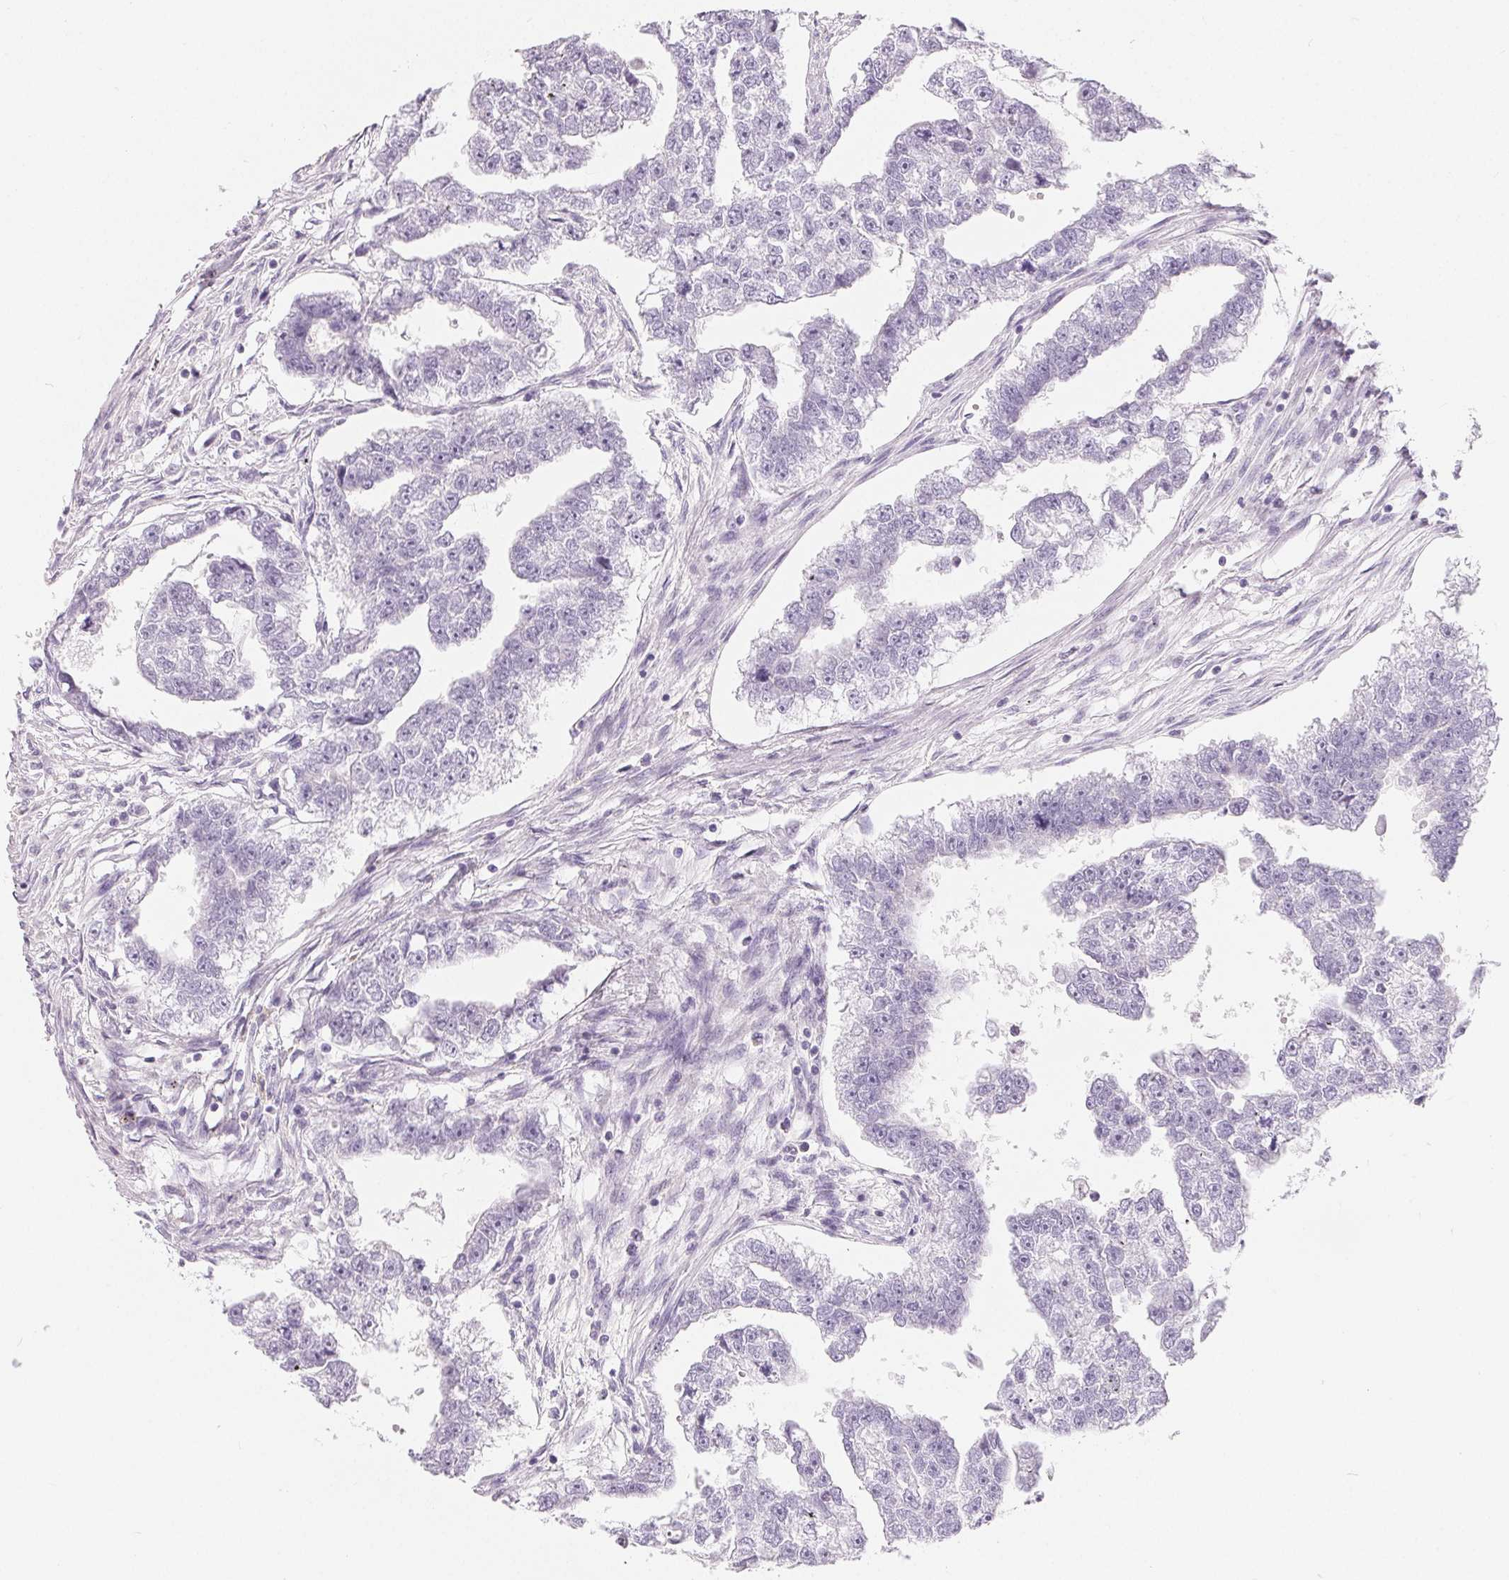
{"staining": {"intensity": "negative", "quantity": "none", "location": "none"}, "tissue": "testis cancer", "cell_type": "Tumor cells", "image_type": "cancer", "snomed": [{"axis": "morphology", "description": "Carcinoma, Embryonal, NOS"}, {"axis": "morphology", "description": "Teratoma, malignant, NOS"}, {"axis": "topography", "description": "Testis"}], "caption": "Immunohistochemistry image of neoplastic tissue: testis cancer stained with DAB reveals no significant protein positivity in tumor cells.", "gene": "SPACA5B", "patient": {"sex": "male", "age": 44}}